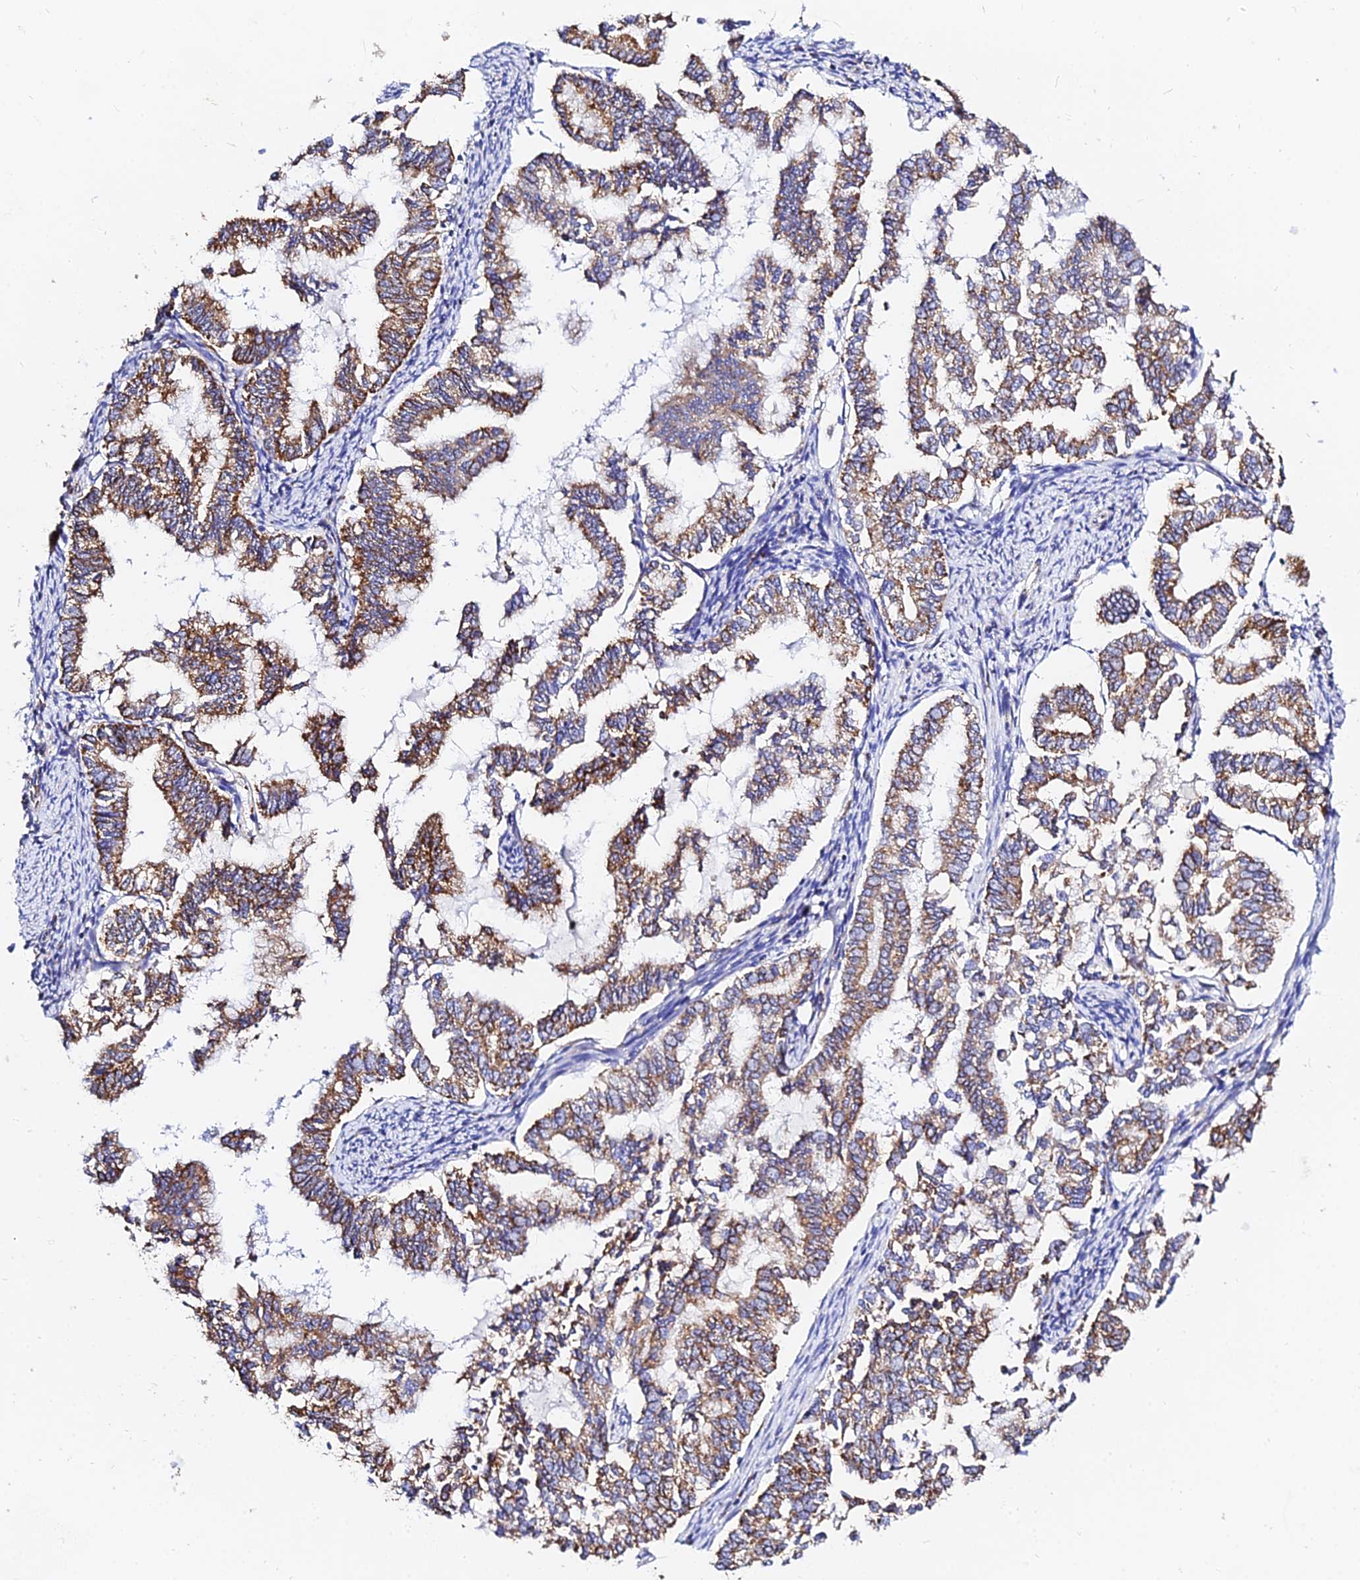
{"staining": {"intensity": "moderate", "quantity": ">75%", "location": "cytoplasmic/membranous"}, "tissue": "endometrial cancer", "cell_type": "Tumor cells", "image_type": "cancer", "snomed": [{"axis": "morphology", "description": "Adenocarcinoma, NOS"}, {"axis": "topography", "description": "Endometrium"}], "caption": "Protein staining shows moderate cytoplasmic/membranous expression in about >75% of tumor cells in adenocarcinoma (endometrial).", "gene": "ZNF573", "patient": {"sex": "female", "age": 79}}